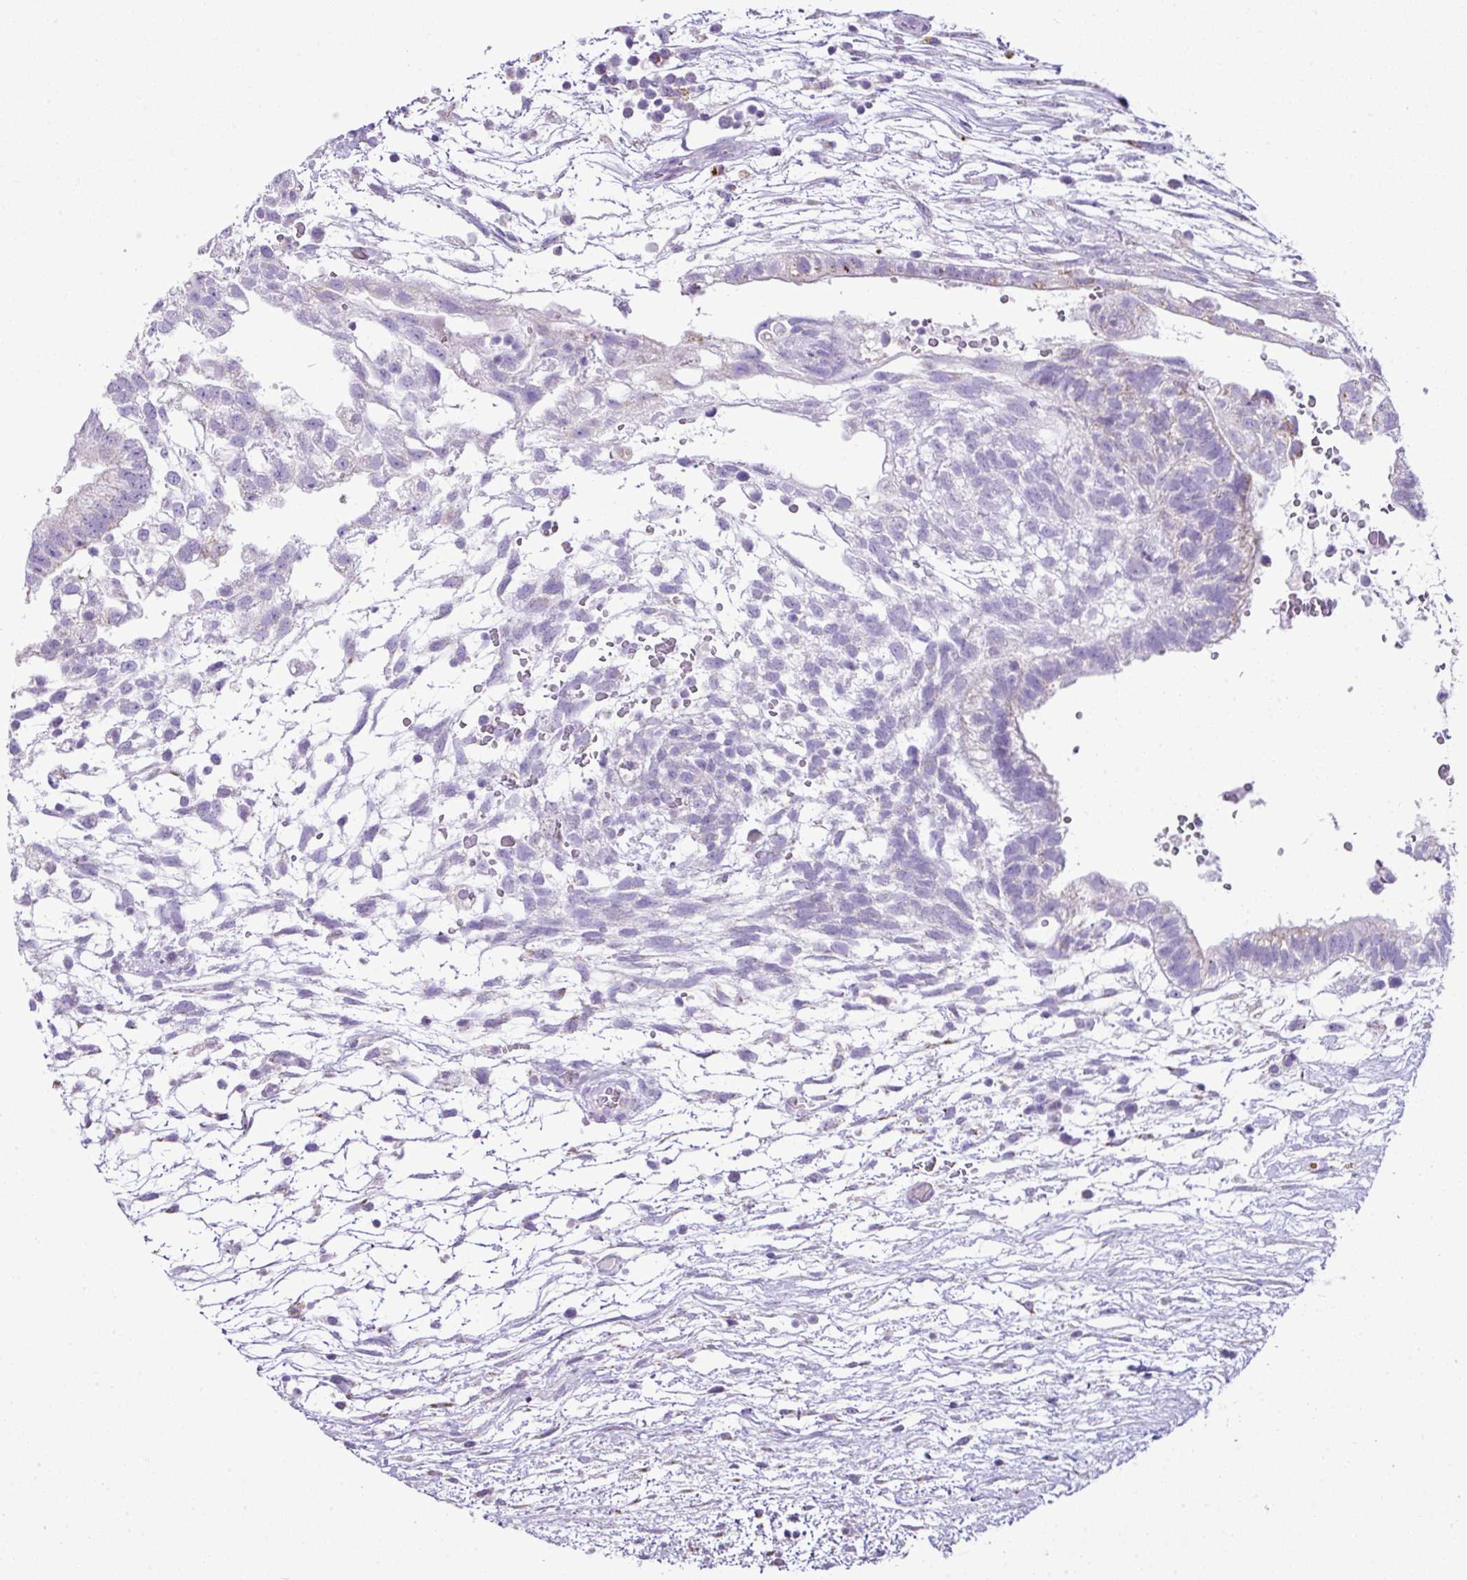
{"staining": {"intensity": "negative", "quantity": "none", "location": "none"}, "tissue": "testis cancer", "cell_type": "Tumor cells", "image_type": "cancer", "snomed": [{"axis": "morphology", "description": "Carcinoma, Embryonal, NOS"}, {"axis": "topography", "description": "Testis"}], "caption": "This is an immunohistochemistry histopathology image of human testis embryonal carcinoma. There is no positivity in tumor cells.", "gene": "PGAP4", "patient": {"sex": "male", "age": 32}}